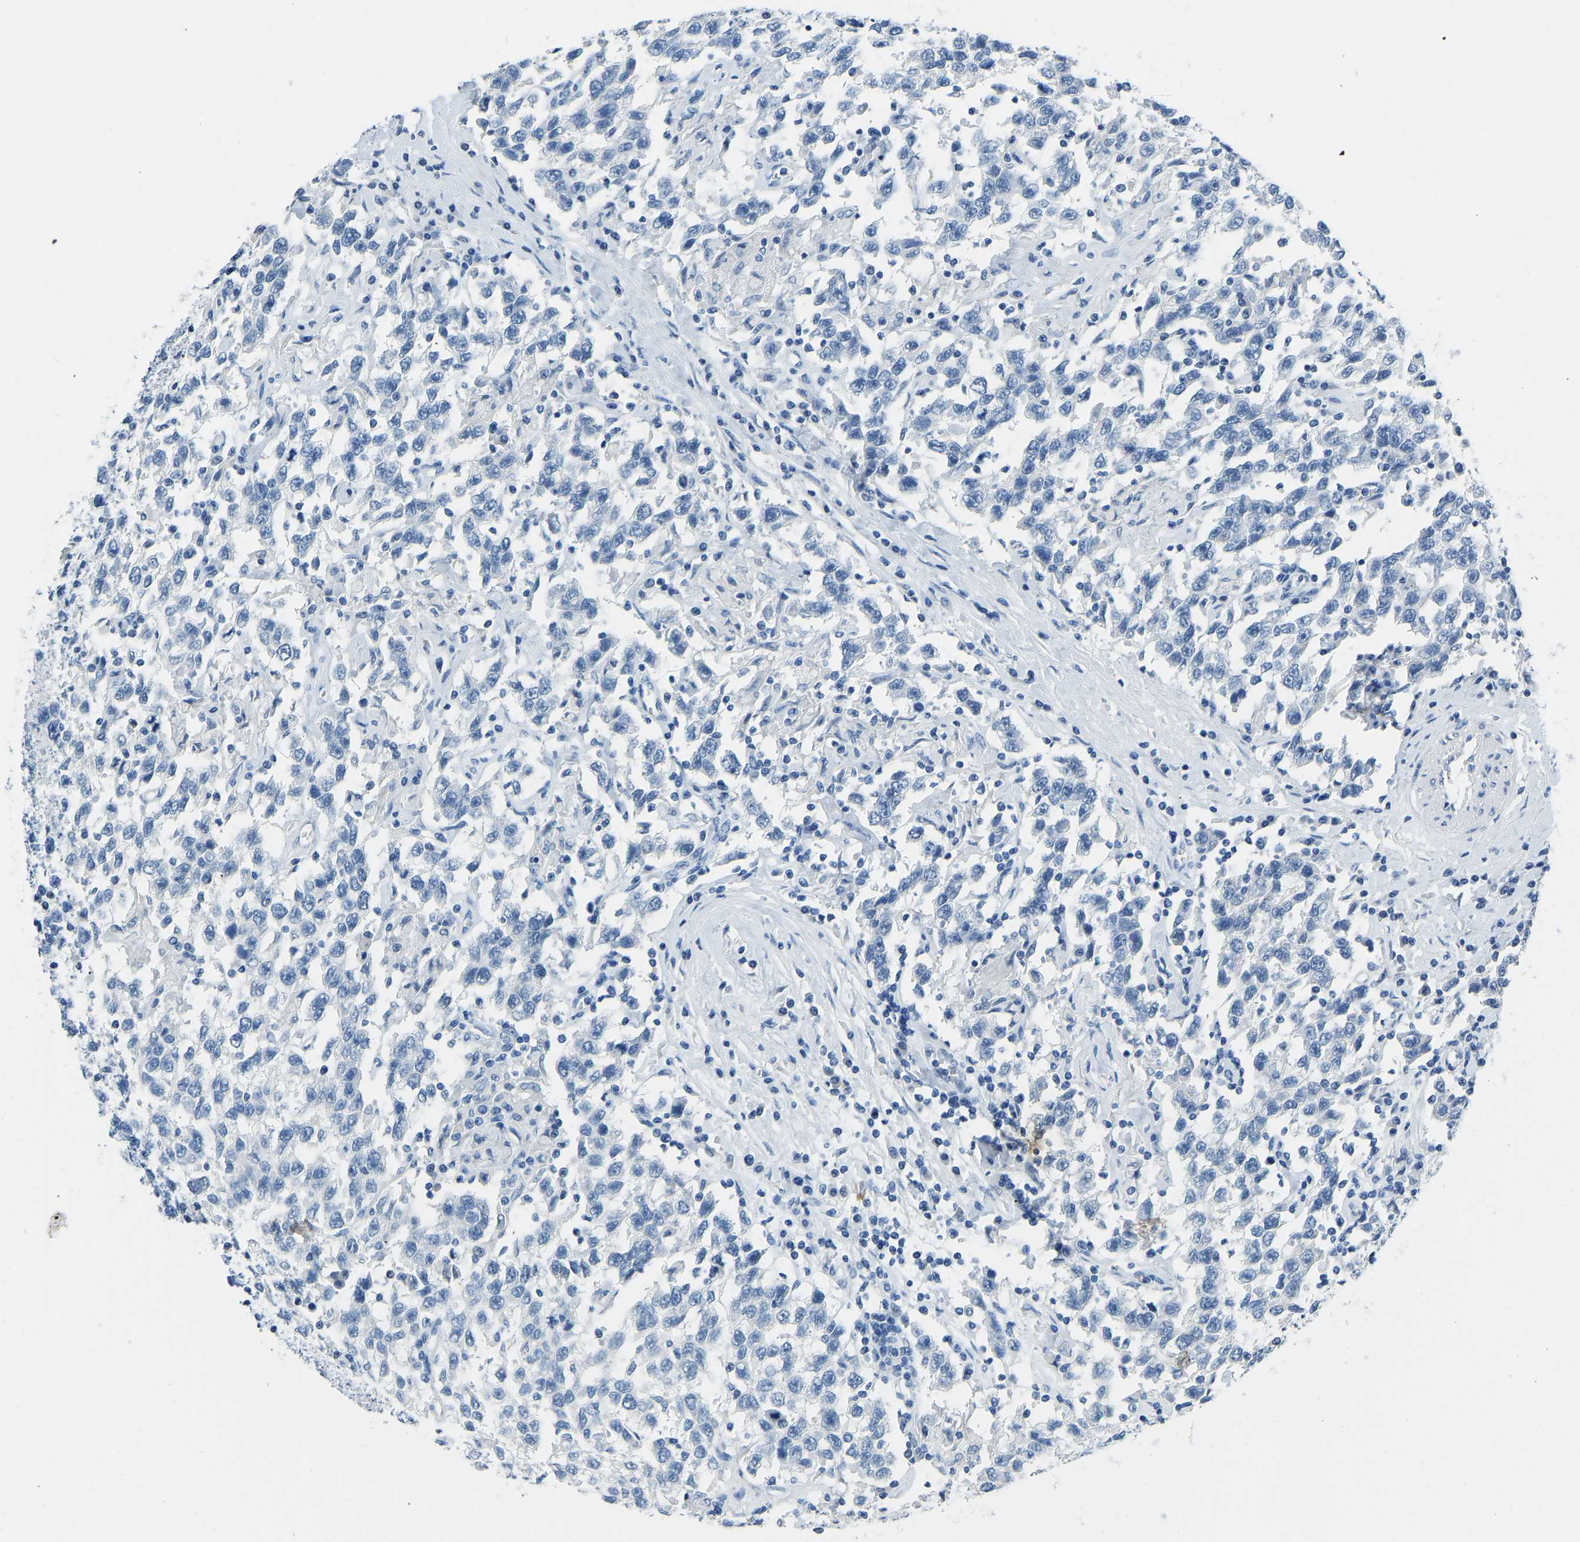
{"staining": {"intensity": "negative", "quantity": "none", "location": "none"}, "tissue": "testis cancer", "cell_type": "Tumor cells", "image_type": "cancer", "snomed": [{"axis": "morphology", "description": "Seminoma, NOS"}, {"axis": "topography", "description": "Testis"}], "caption": "The immunohistochemistry image has no significant expression in tumor cells of testis cancer tissue.", "gene": "SERPINB3", "patient": {"sex": "male", "age": 41}}